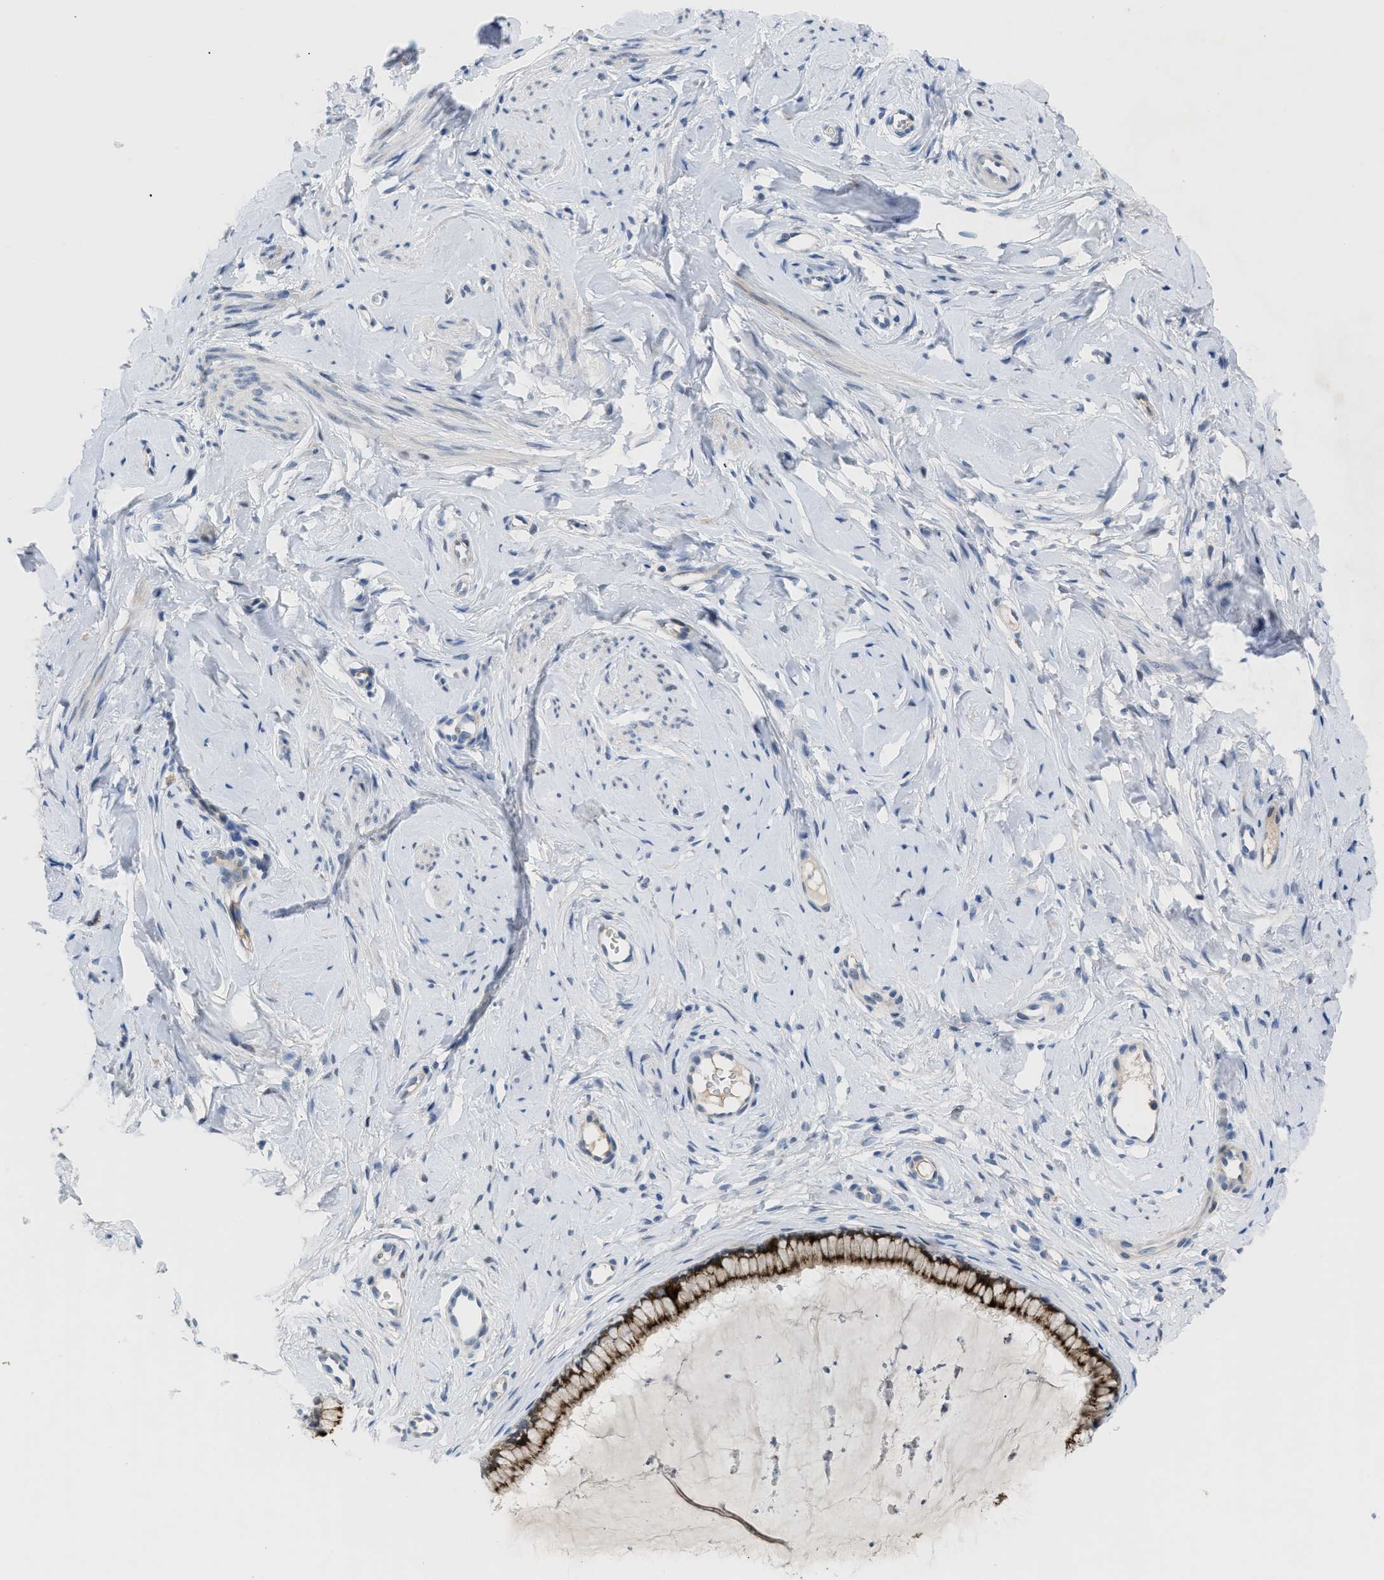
{"staining": {"intensity": "strong", "quantity": ">75%", "location": "cytoplasmic/membranous"}, "tissue": "cervix", "cell_type": "Glandular cells", "image_type": "normal", "snomed": [{"axis": "morphology", "description": "Normal tissue, NOS"}, {"axis": "topography", "description": "Cervix"}], "caption": "Immunohistochemistry of unremarkable human cervix shows high levels of strong cytoplasmic/membranous positivity in about >75% of glandular cells.", "gene": "OR9K2", "patient": {"sex": "female", "age": 65}}